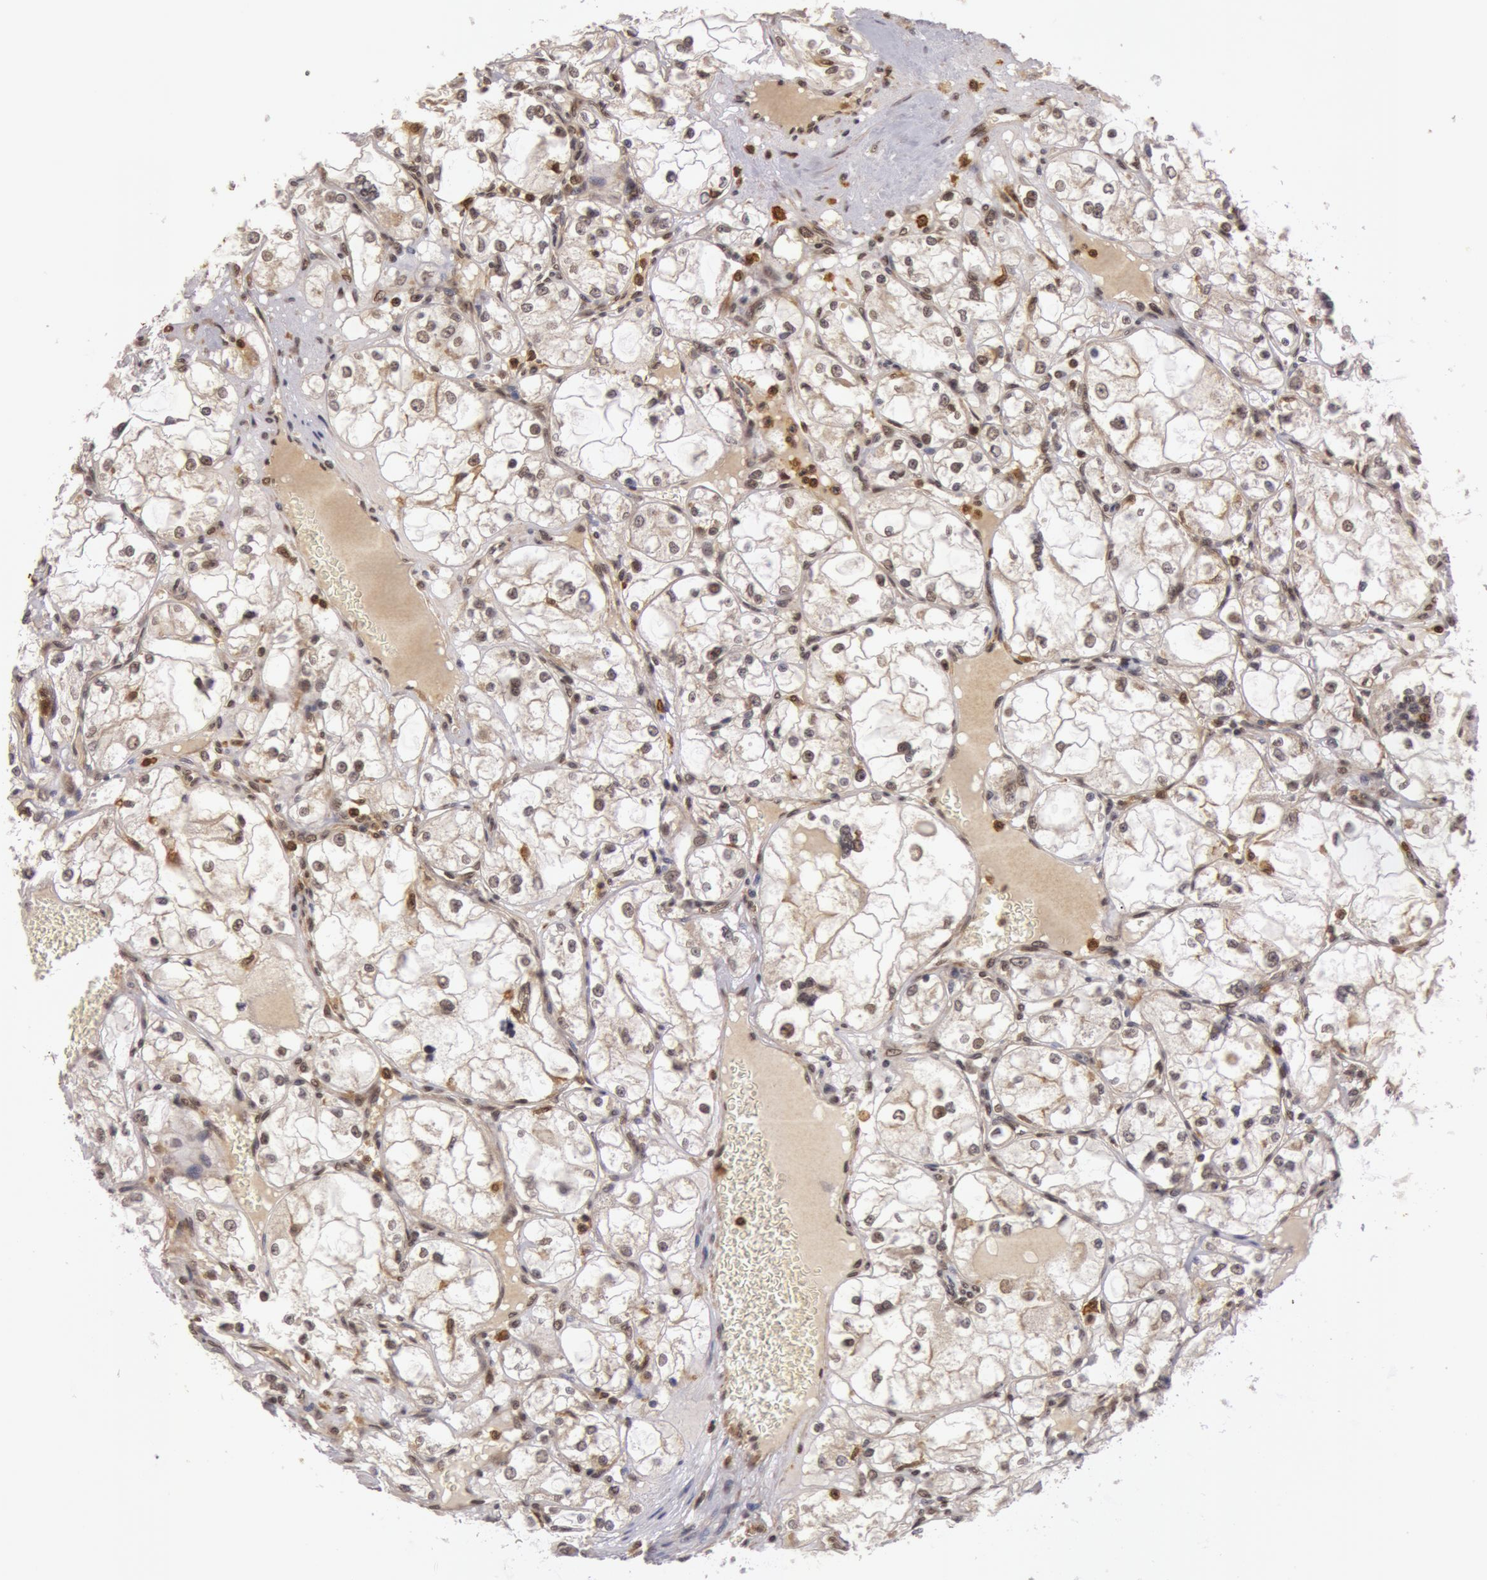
{"staining": {"intensity": "weak", "quantity": "<25%", "location": "nuclear"}, "tissue": "renal cancer", "cell_type": "Tumor cells", "image_type": "cancer", "snomed": [{"axis": "morphology", "description": "Adenocarcinoma, NOS"}, {"axis": "topography", "description": "Kidney"}], "caption": "The IHC micrograph has no significant staining in tumor cells of adenocarcinoma (renal) tissue. (DAB immunohistochemistry visualized using brightfield microscopy, high magnification).", "gene": "ZNF350", "patient": {"sex": "male", "age": 61}}